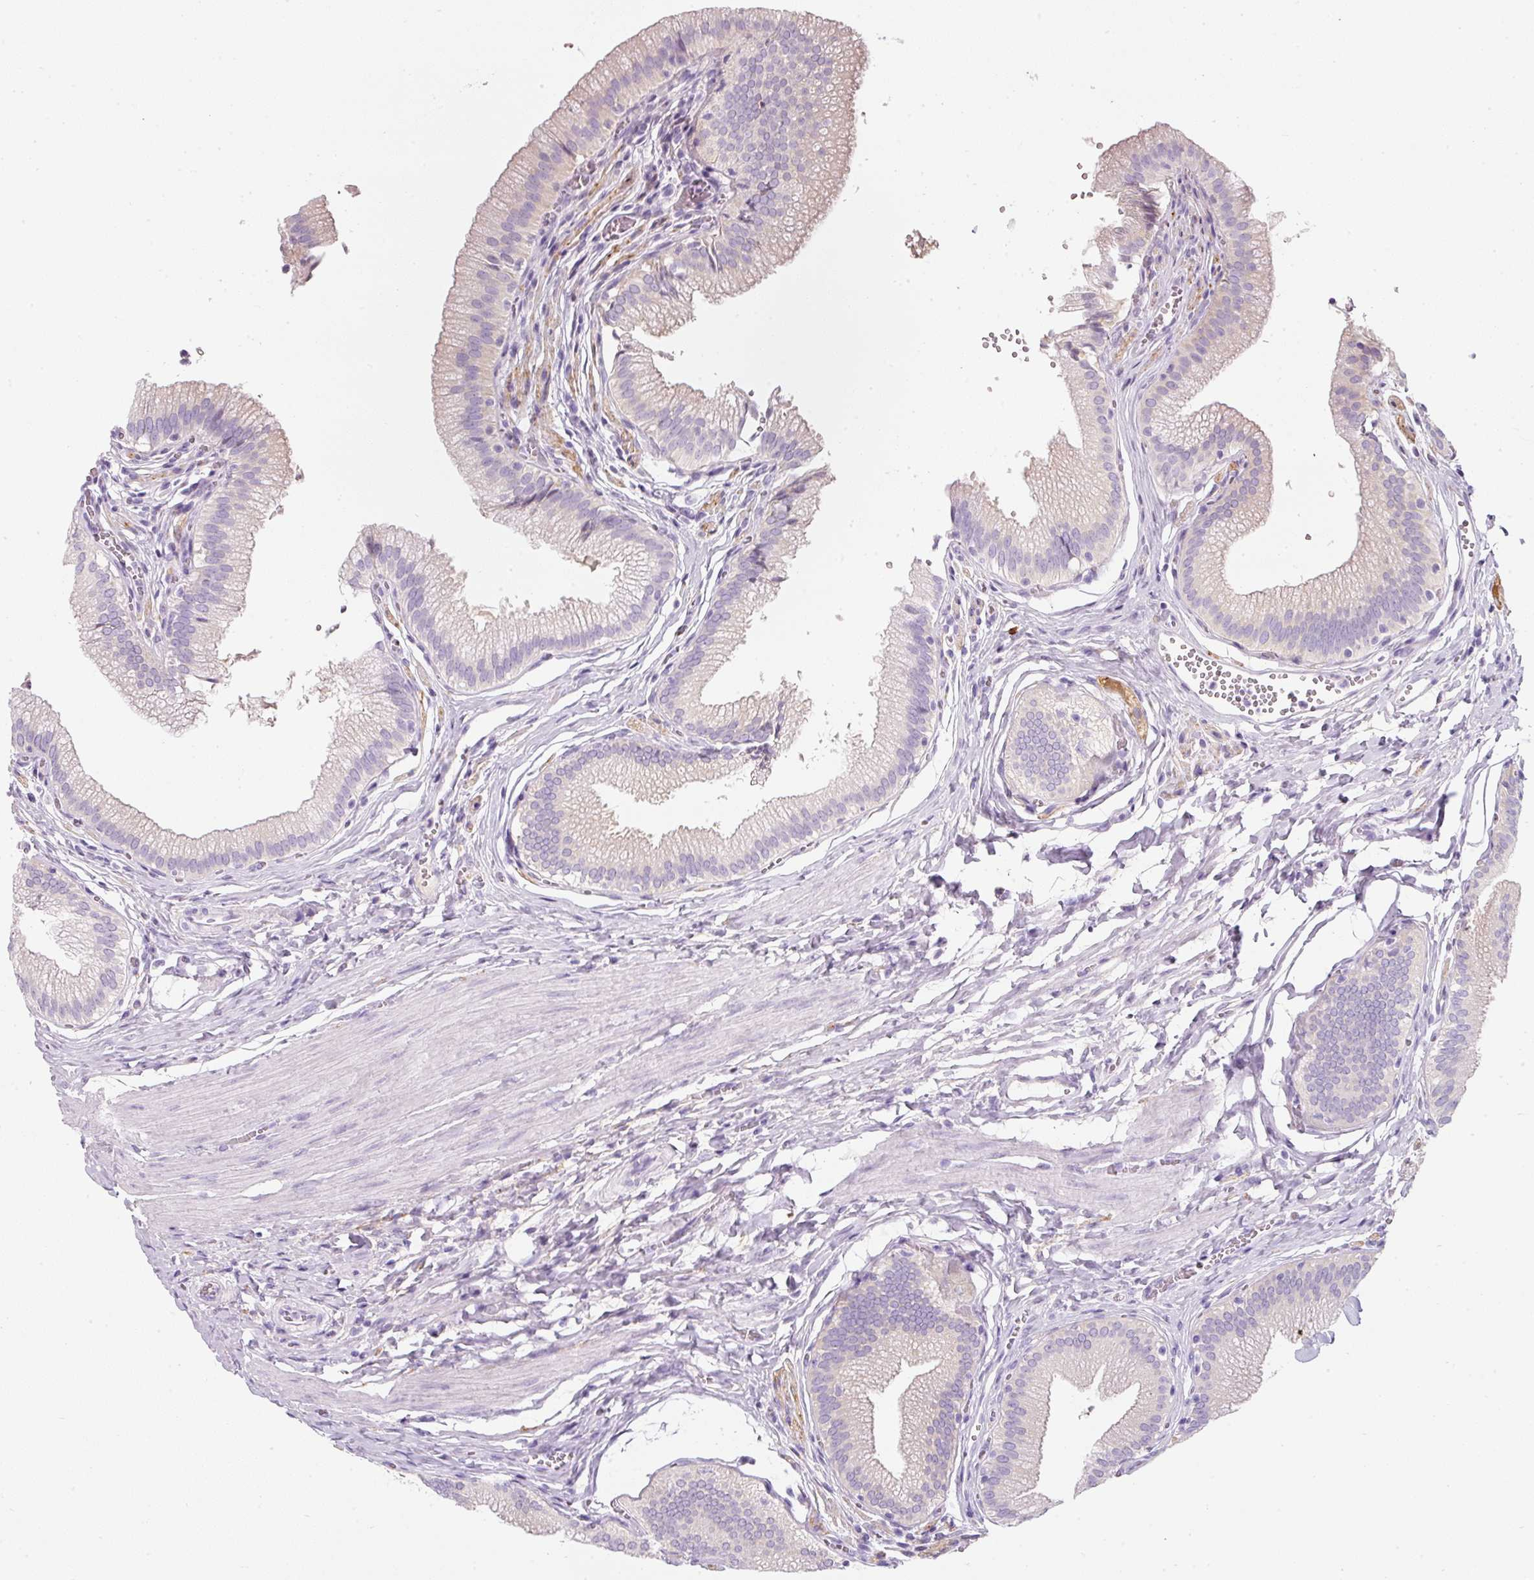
{"staining": {"intensity": "weak", "quantity": "<25%", "location": "cytoplasmic/membranous"}, "tissue": "gallbladder", "cell_type": "Glandular cells", "image_type": "normal", "snomed": [{"axis": "morphology", "description": "Normal tissue, NOS"}, {"axis": "topography", "description": "Gallbladder"}, {"axis": "topography", "description": "Peripheral nerve tissue"}], "caption": "An immunohistochemistry (IHC) histopathology image of normal gallbladder is shown. There is no staining in glandular cells of gallbladder. (Brightfield microscopy of DAB immunohistochemistry at high magnification).", "gene": "DNM1", "patient": {"sex": "male", "age": 17}}